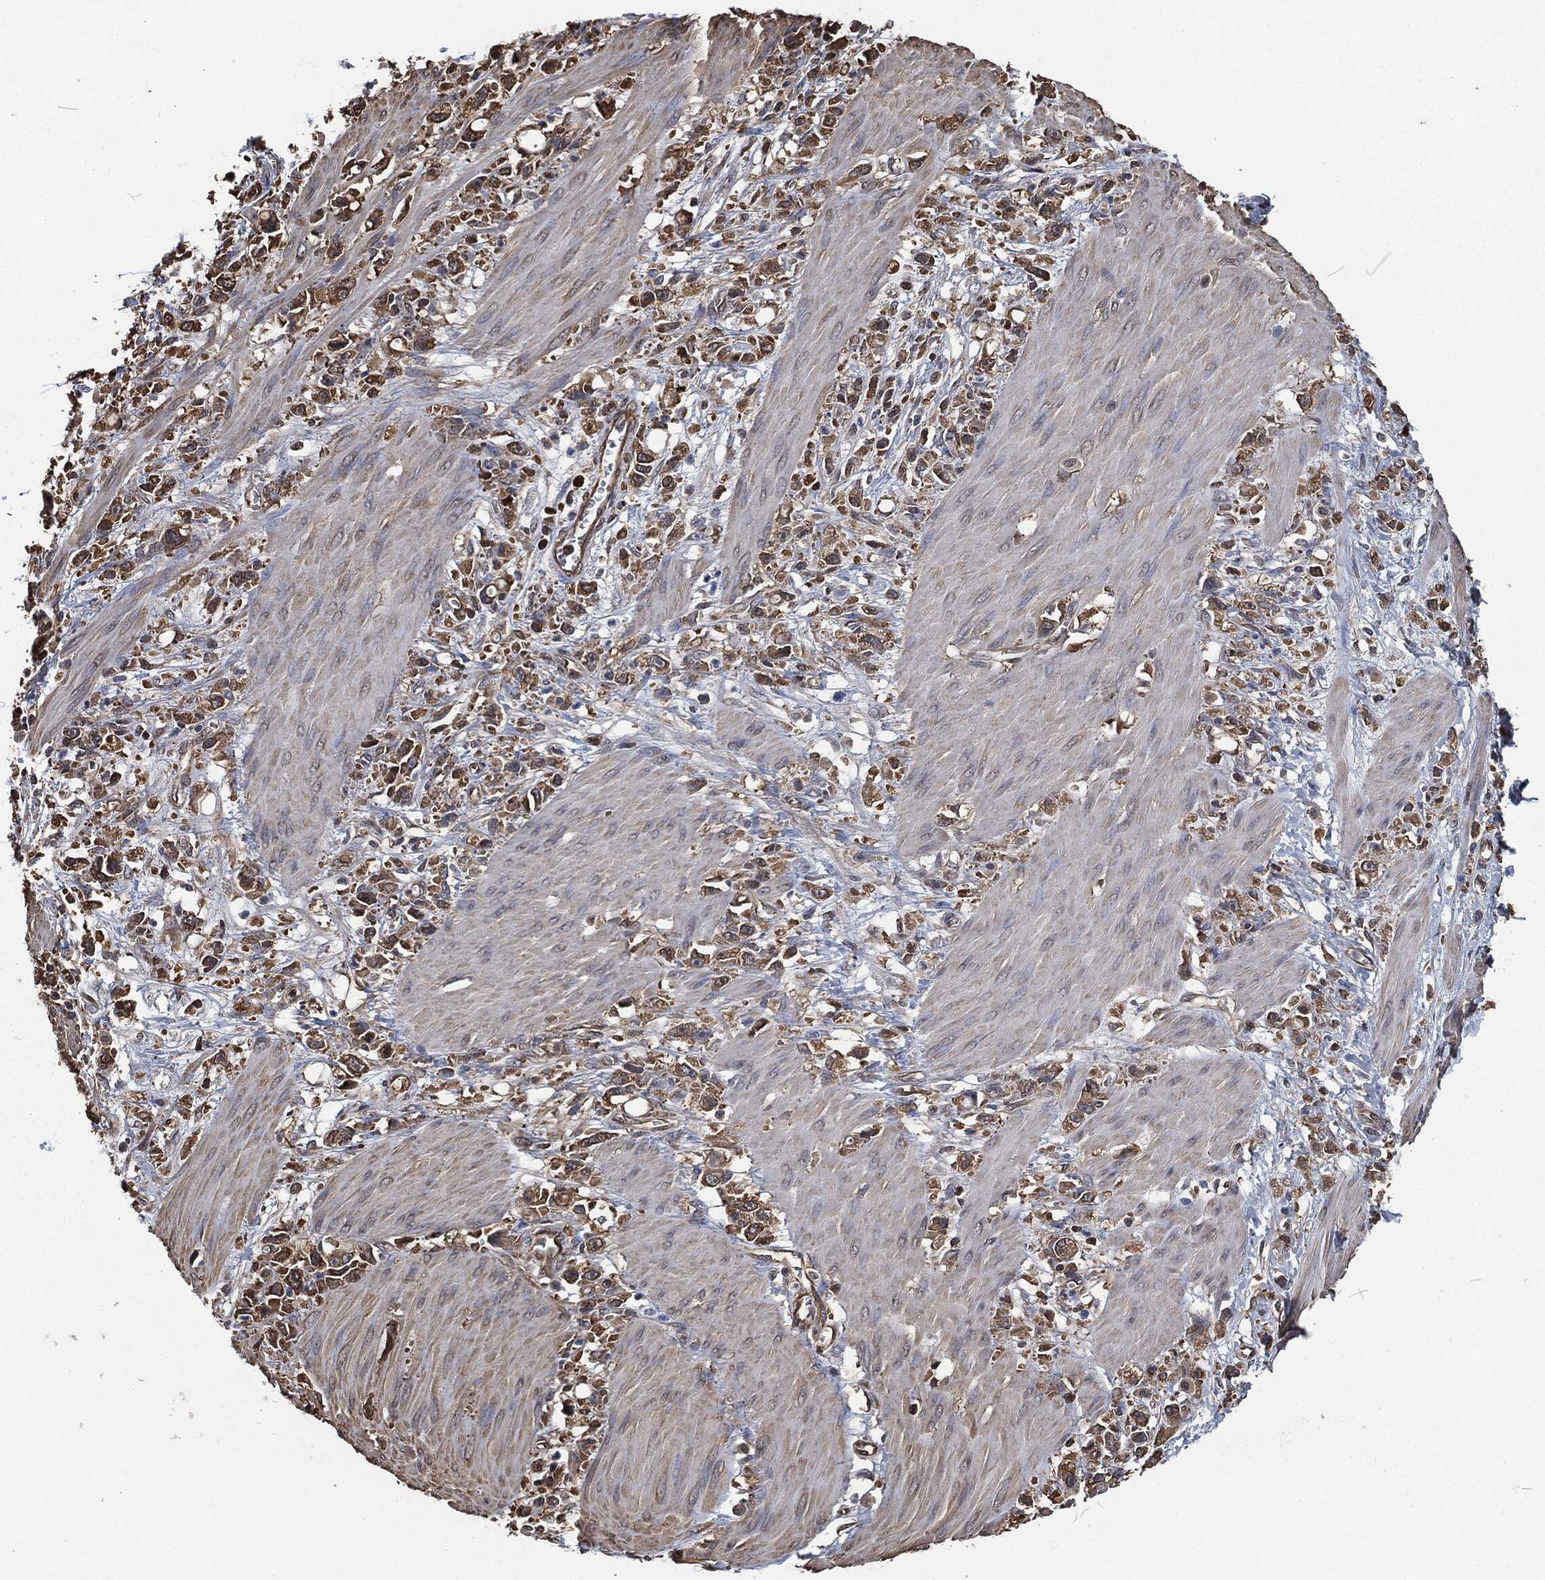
{"staining": {"intensity": "strong", "quantity": ">75%", "location": "cytoplasmic/membranous"}, "tissue": "stomach cancer", "cell_type": "Tumor cells", "image_type": "cancer", "snomed": [{"axis": "morphology", "description": "Adenocarcinoma, NOS"}, {"axis": "topography", "description": "Stomach"}], "caption": "Adenocarcinoma (stomach) stained with a brown dye reveals strong cytoplasmic/membranous positive expression in about >75% of tumor cells.", "gene": "PRDX4", "patient": {"sex": "female", "age": 59}}